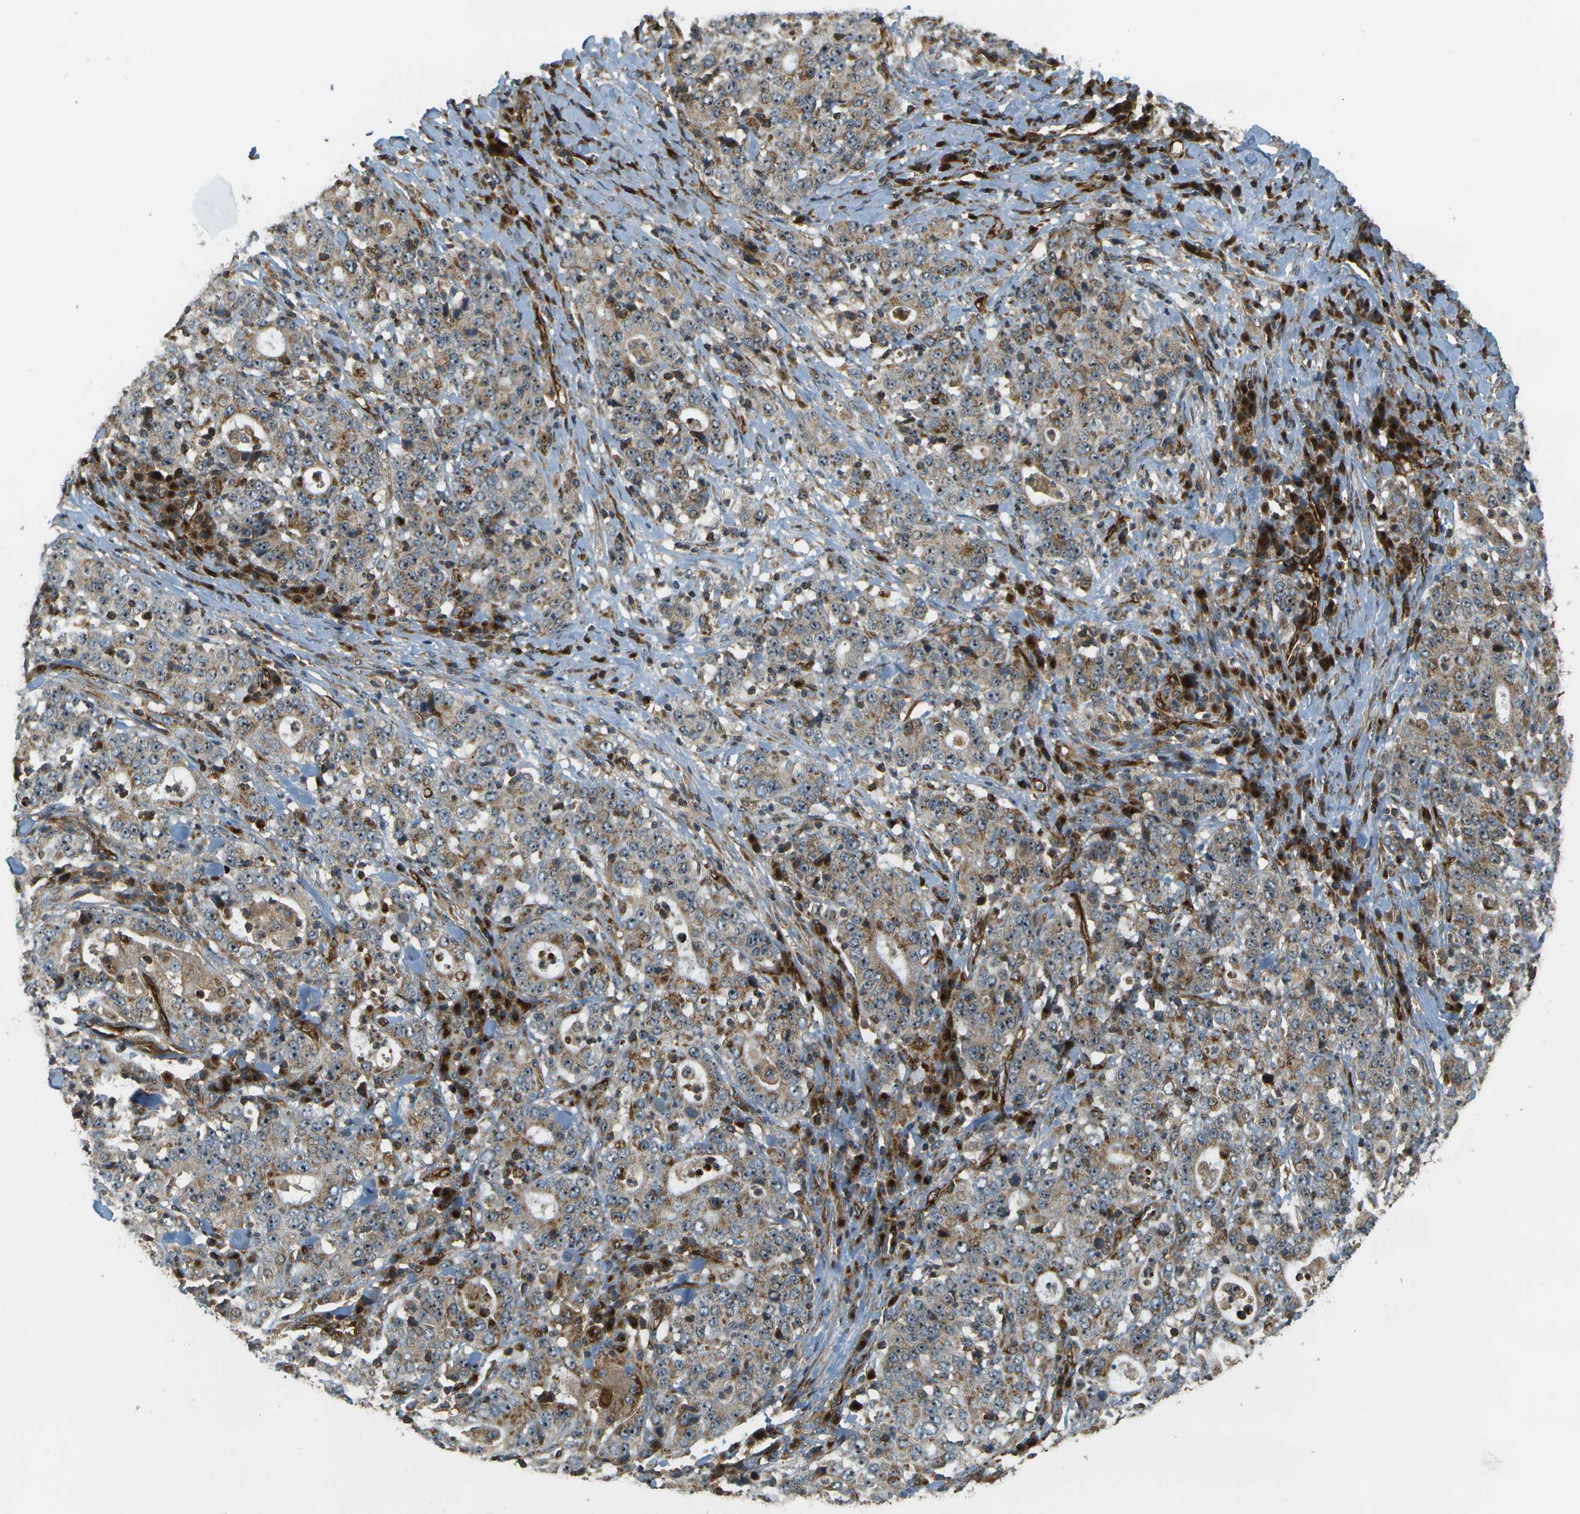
{"staining": {"intensity": "moderate", "quantity": ">75%", "location": "cytoplasmic/membranous,nuclear"}, "tissue": "stomach cancer", "cell_type": "Tumor cells", "image_type": "cancer", "snomed": [{"axis": "morphology", "description": "Normal tissue, NOS"}, {"axis": "morphology", "description": "Adenocarcinoma, NOS"}, {"axis": "topography", "description": "Stomach, upper"}, {"axis": "topography", "description": "Stomach"}], "caption": "Tumor cells exhibit moderate cytoplasmic/membranous and nuclear positivity in approximately >75% of cells in stomach cancer.", "gene": "LRP12", "patient": {"sex": "male", "age": 59}}